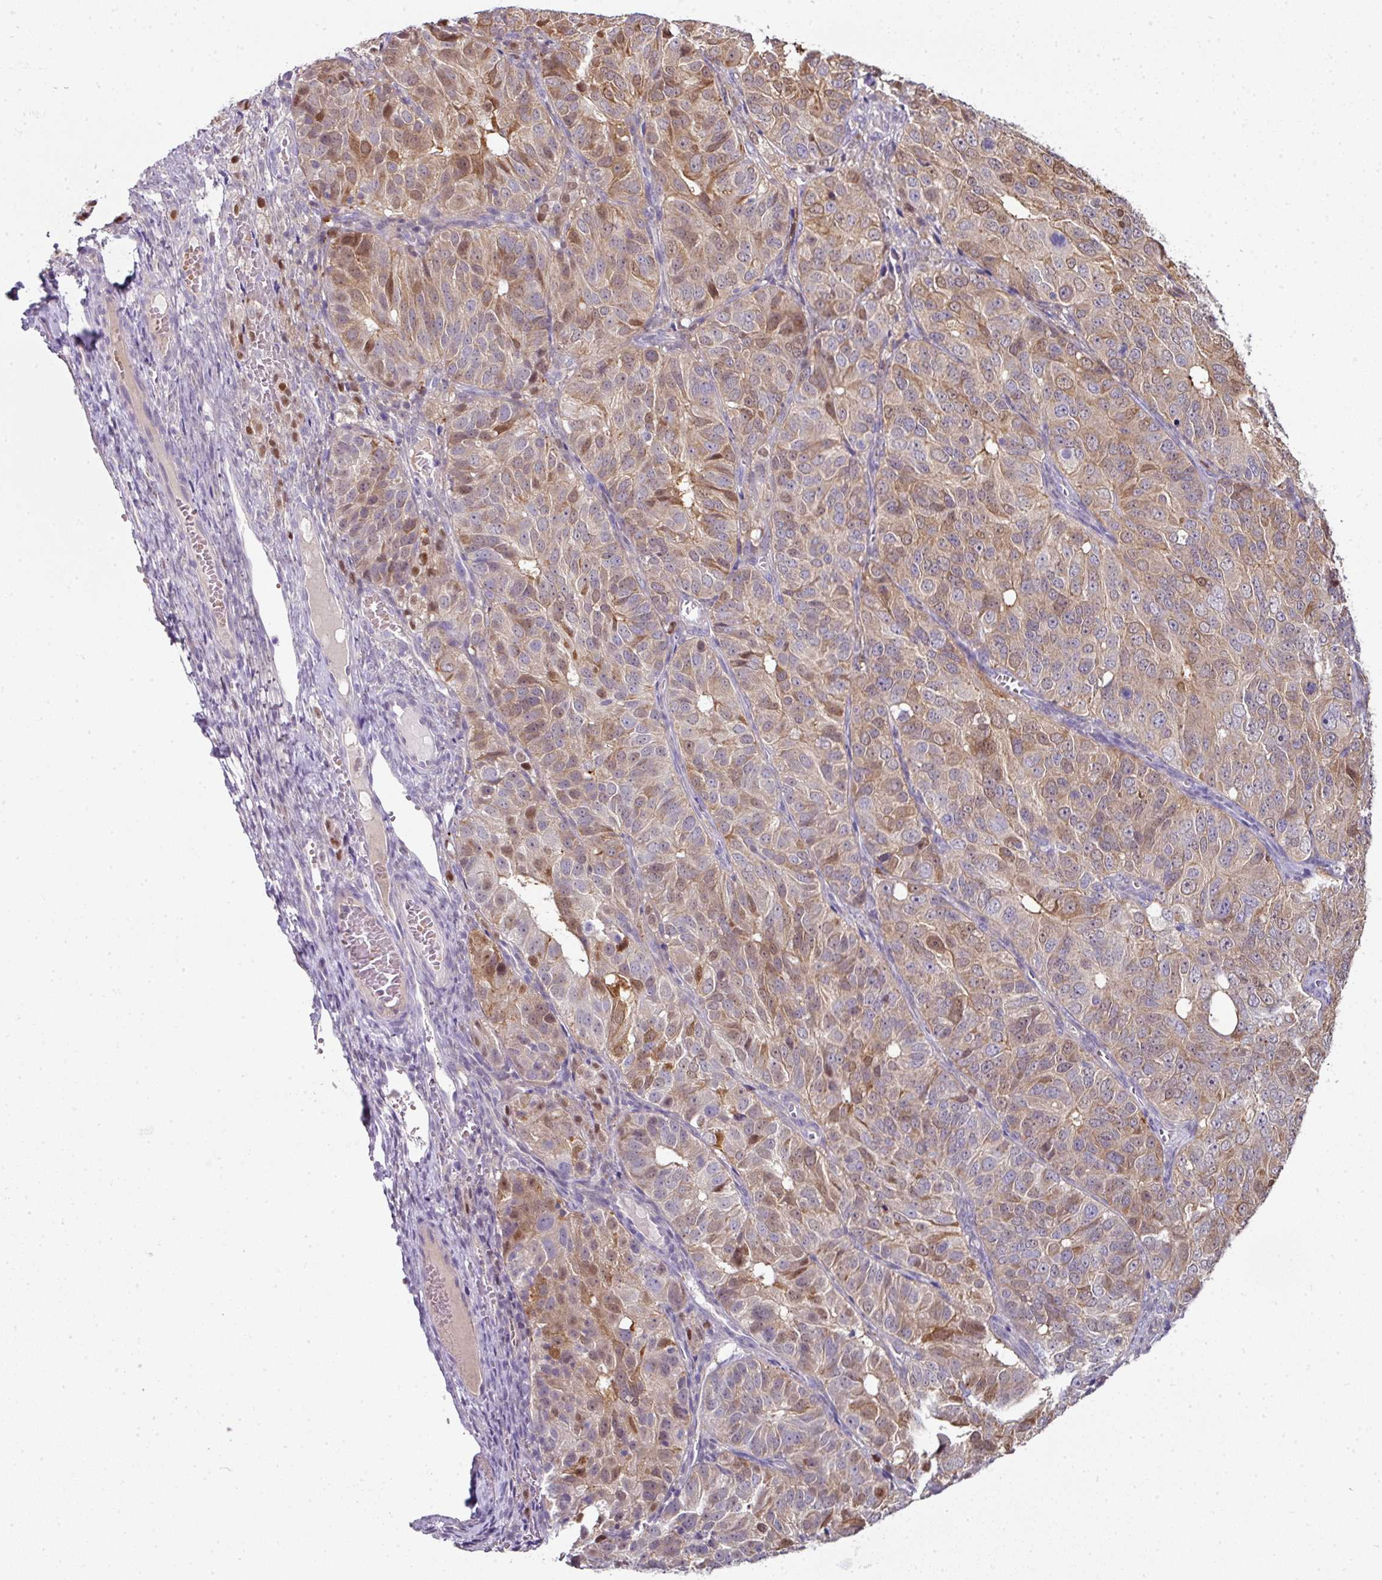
{"staining": {"intensity": "moderate", "quantity": "25%-75%", "location": "cytoplasmic/membranous,nuclear"}, "tissue": "ovarian cancer", "cell_type": "Tumor cells", "image_type": "cancer", "snomed": [{"axis": "morphology", "description": "Carcinoma, endometroid"}, {"axis": "topography", "description": "Ovary"}], "caption": "This photomicrograph shows ovarian endometroid carcinoma stained with immunohistochemistry (IHC) to label a protein in brown. The cytoplasmic/membranous and nuclear of tumor cells show moderate positivity for the protein. Nuclei are counter-stained blue.", "gene": "ANKRD18A", "patient": {"sex": "female", "age": 51}}